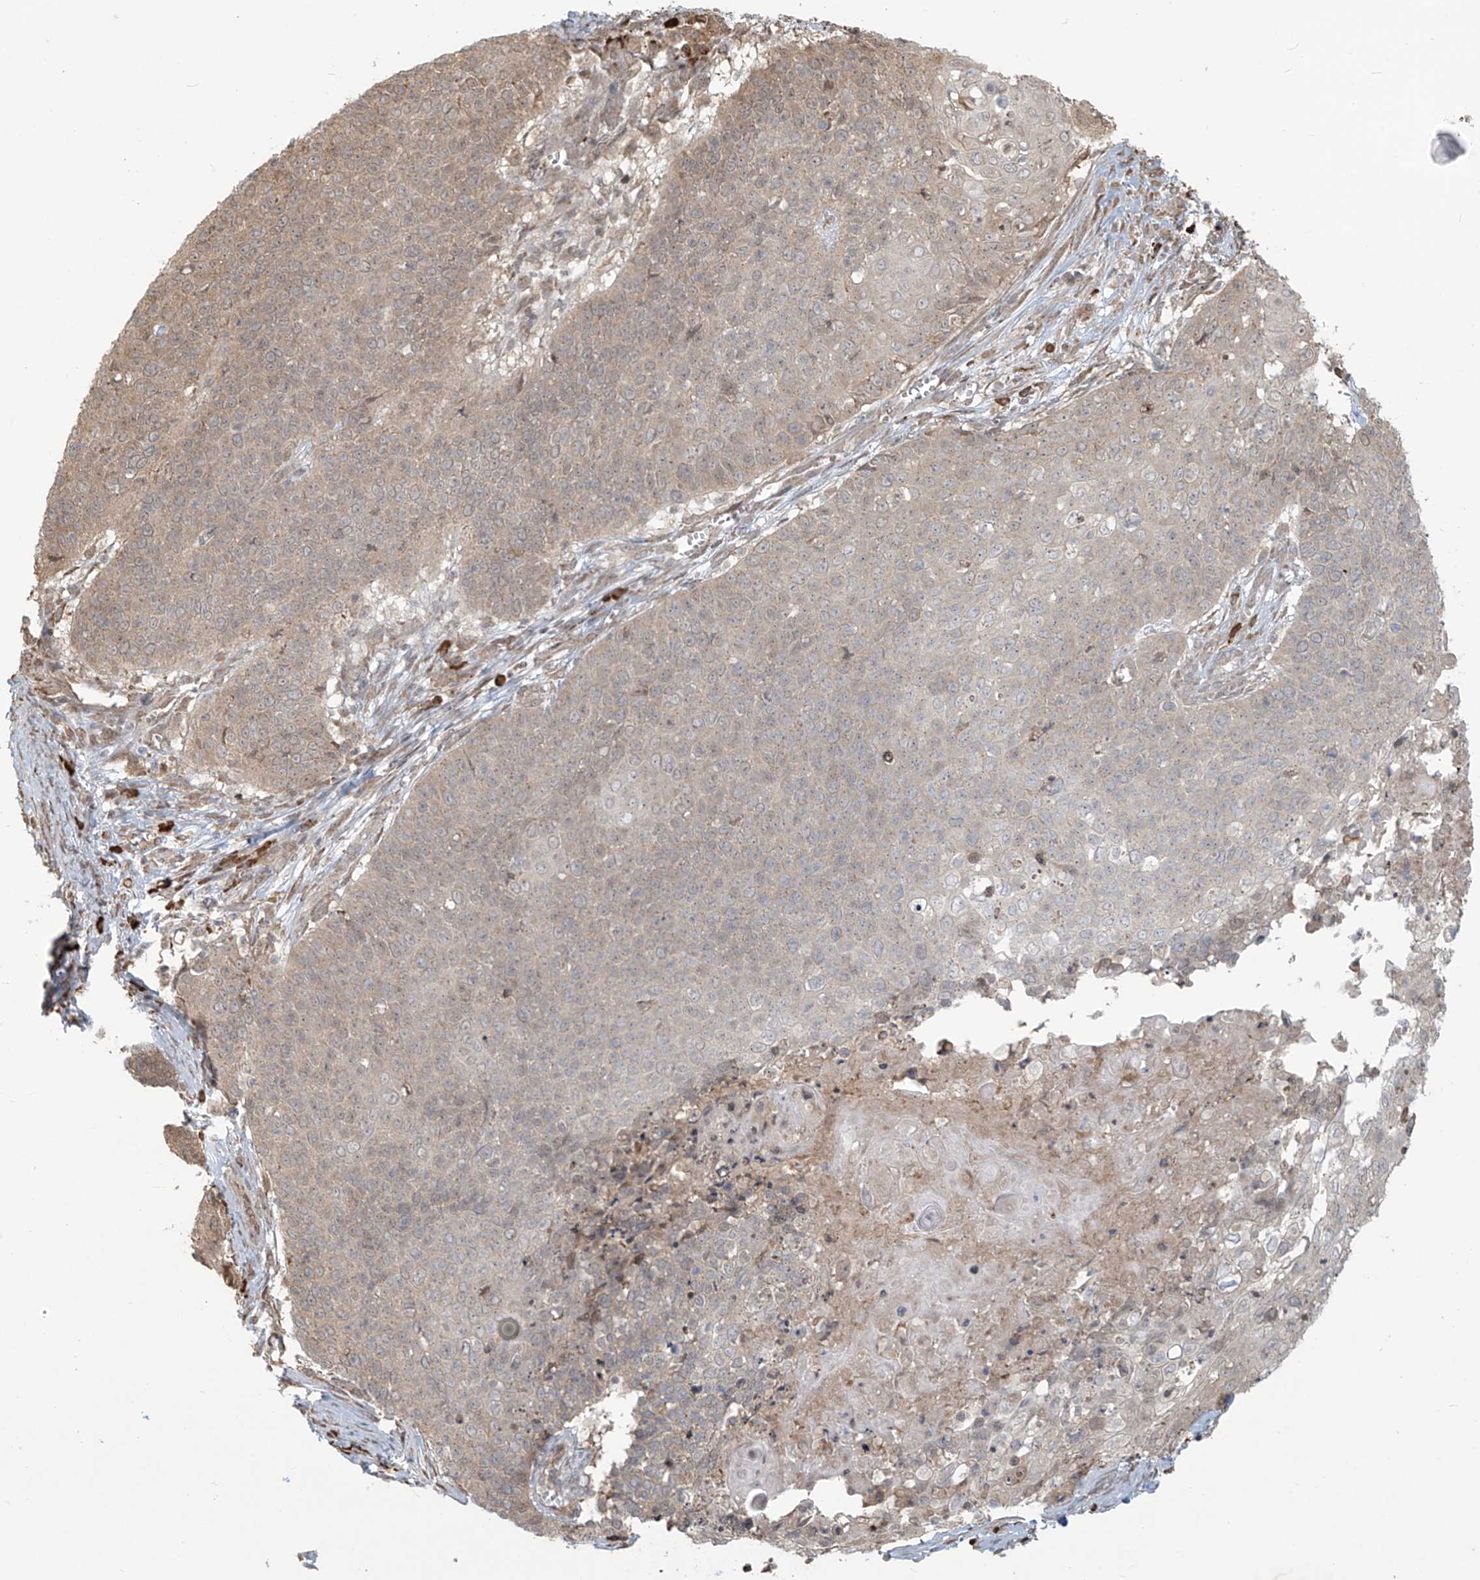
{"staining": {"intensity": "weak", "quantity": "25%-75%", "location": "cytoplasmic/membranous"}, "tissue": "cervical cancer", "cell_type": "Tumor cells", "image_type": "cancer", "snomed": [{"axis": "morphology", "description": "Squamous cell carcinoma, NOS"}, {"axis": "topography", "description": "Cervix"}], "caption": "DAB (3,3'-diaminobenzidine) immunohistochemical staining of cervical cancer reveals weak cytoplasmic/membranous protein expression in approximately 25%-75% of tumor cells.", "gene": "PLEKHM3", "patient": {"sex": "female", "age": 39}}